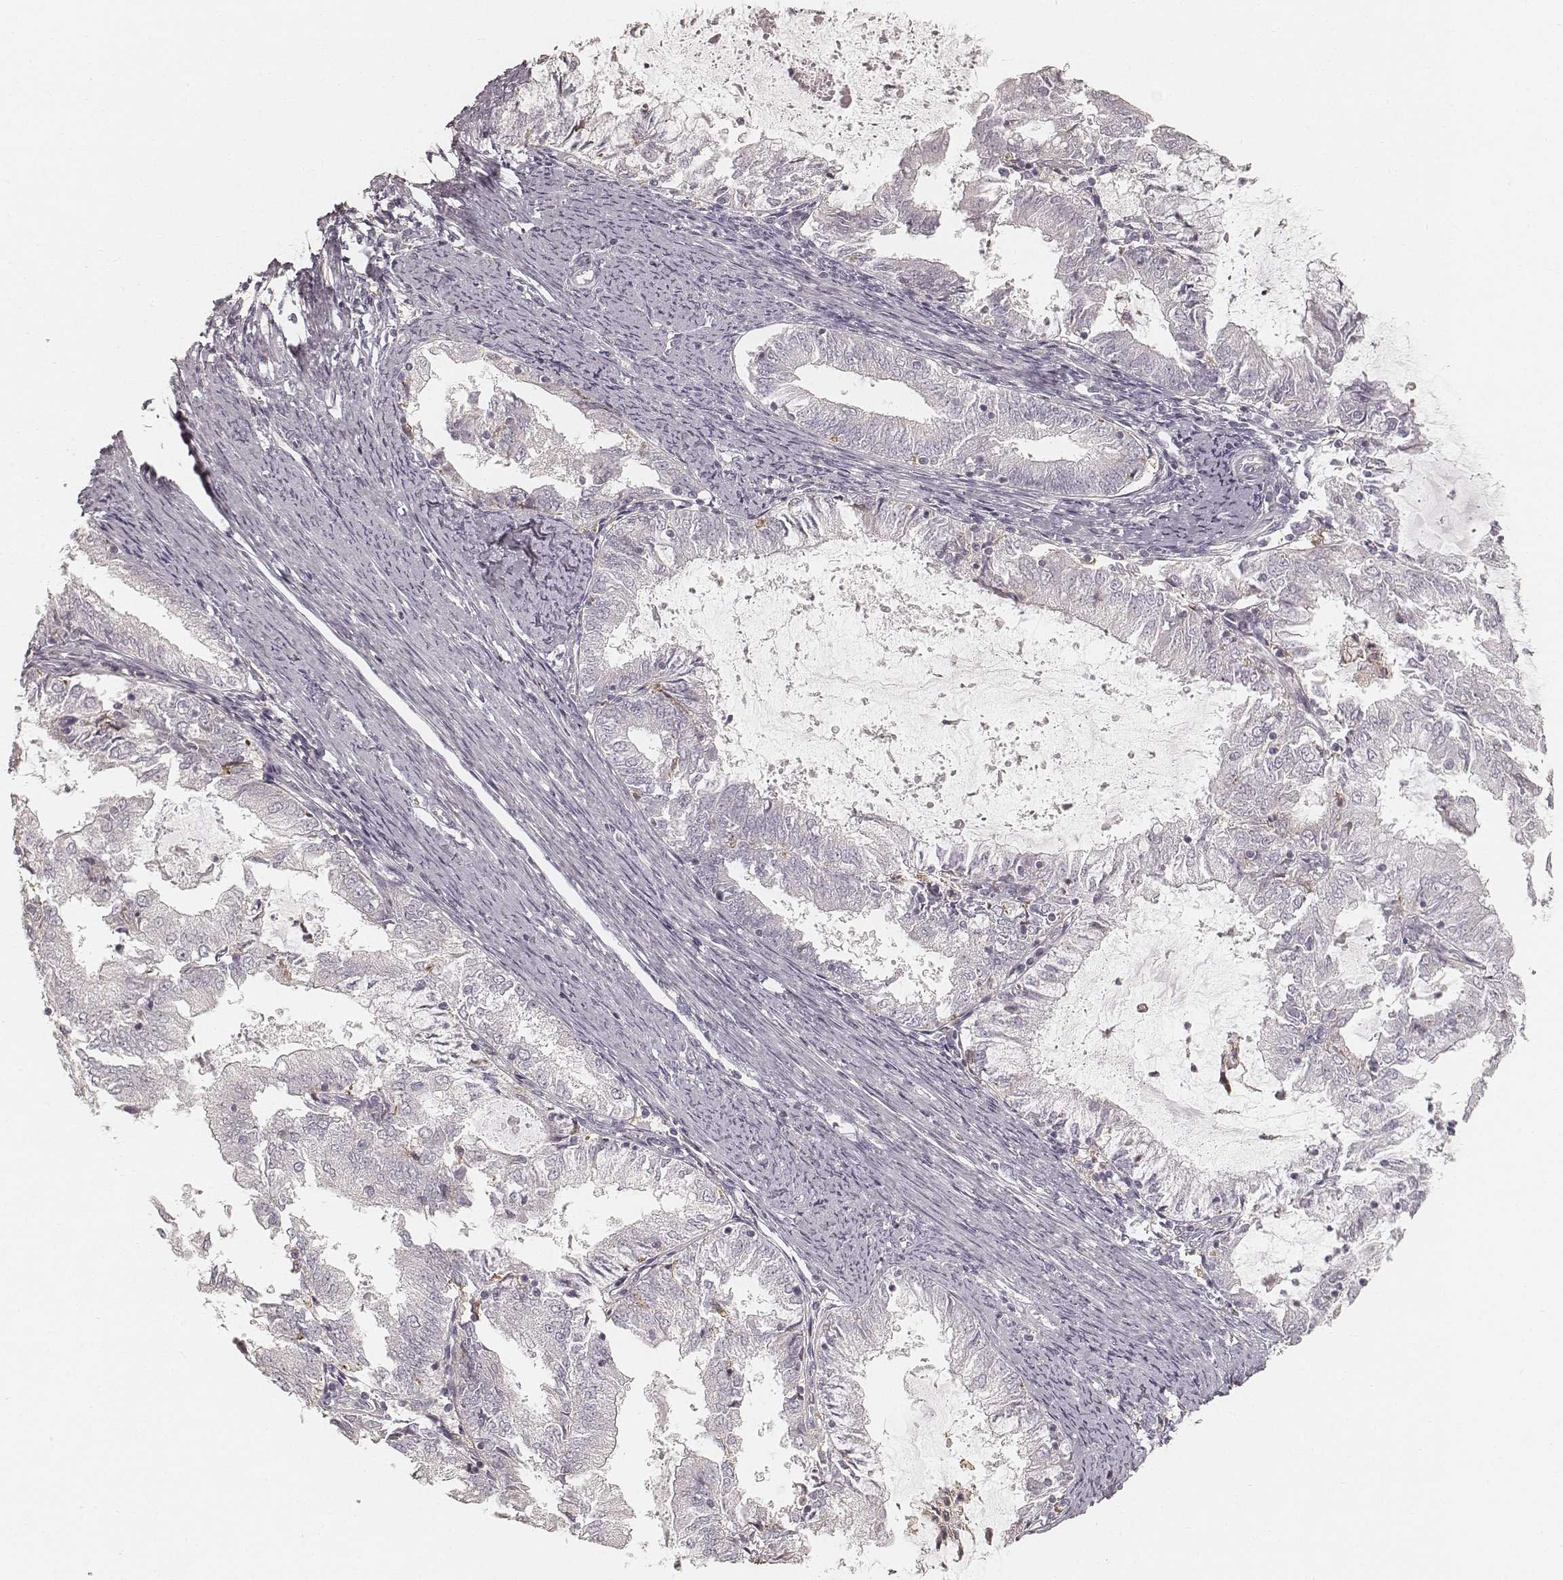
{"staining": {"intensity": "negative", "quantity": "none", "location": "none"}, "tissue": "endometrial cancer", "cell_type": "Tumor cells", "image_type": "cancer", "snomed": [{"axis": "morphology", "description": "Adenocarcinoma, NOS"}, {"axis": "topography", "description": "Endometrium"}], "caption": "This image is of endometrial cancer (adenocarcinoma) stained with IHC to label a protein in brown with the nuclei are counter-stained blue. There is no positivity in tumor cells.", "gene": "FMNL2", "patient": {"sex": "female", "age": 57}}